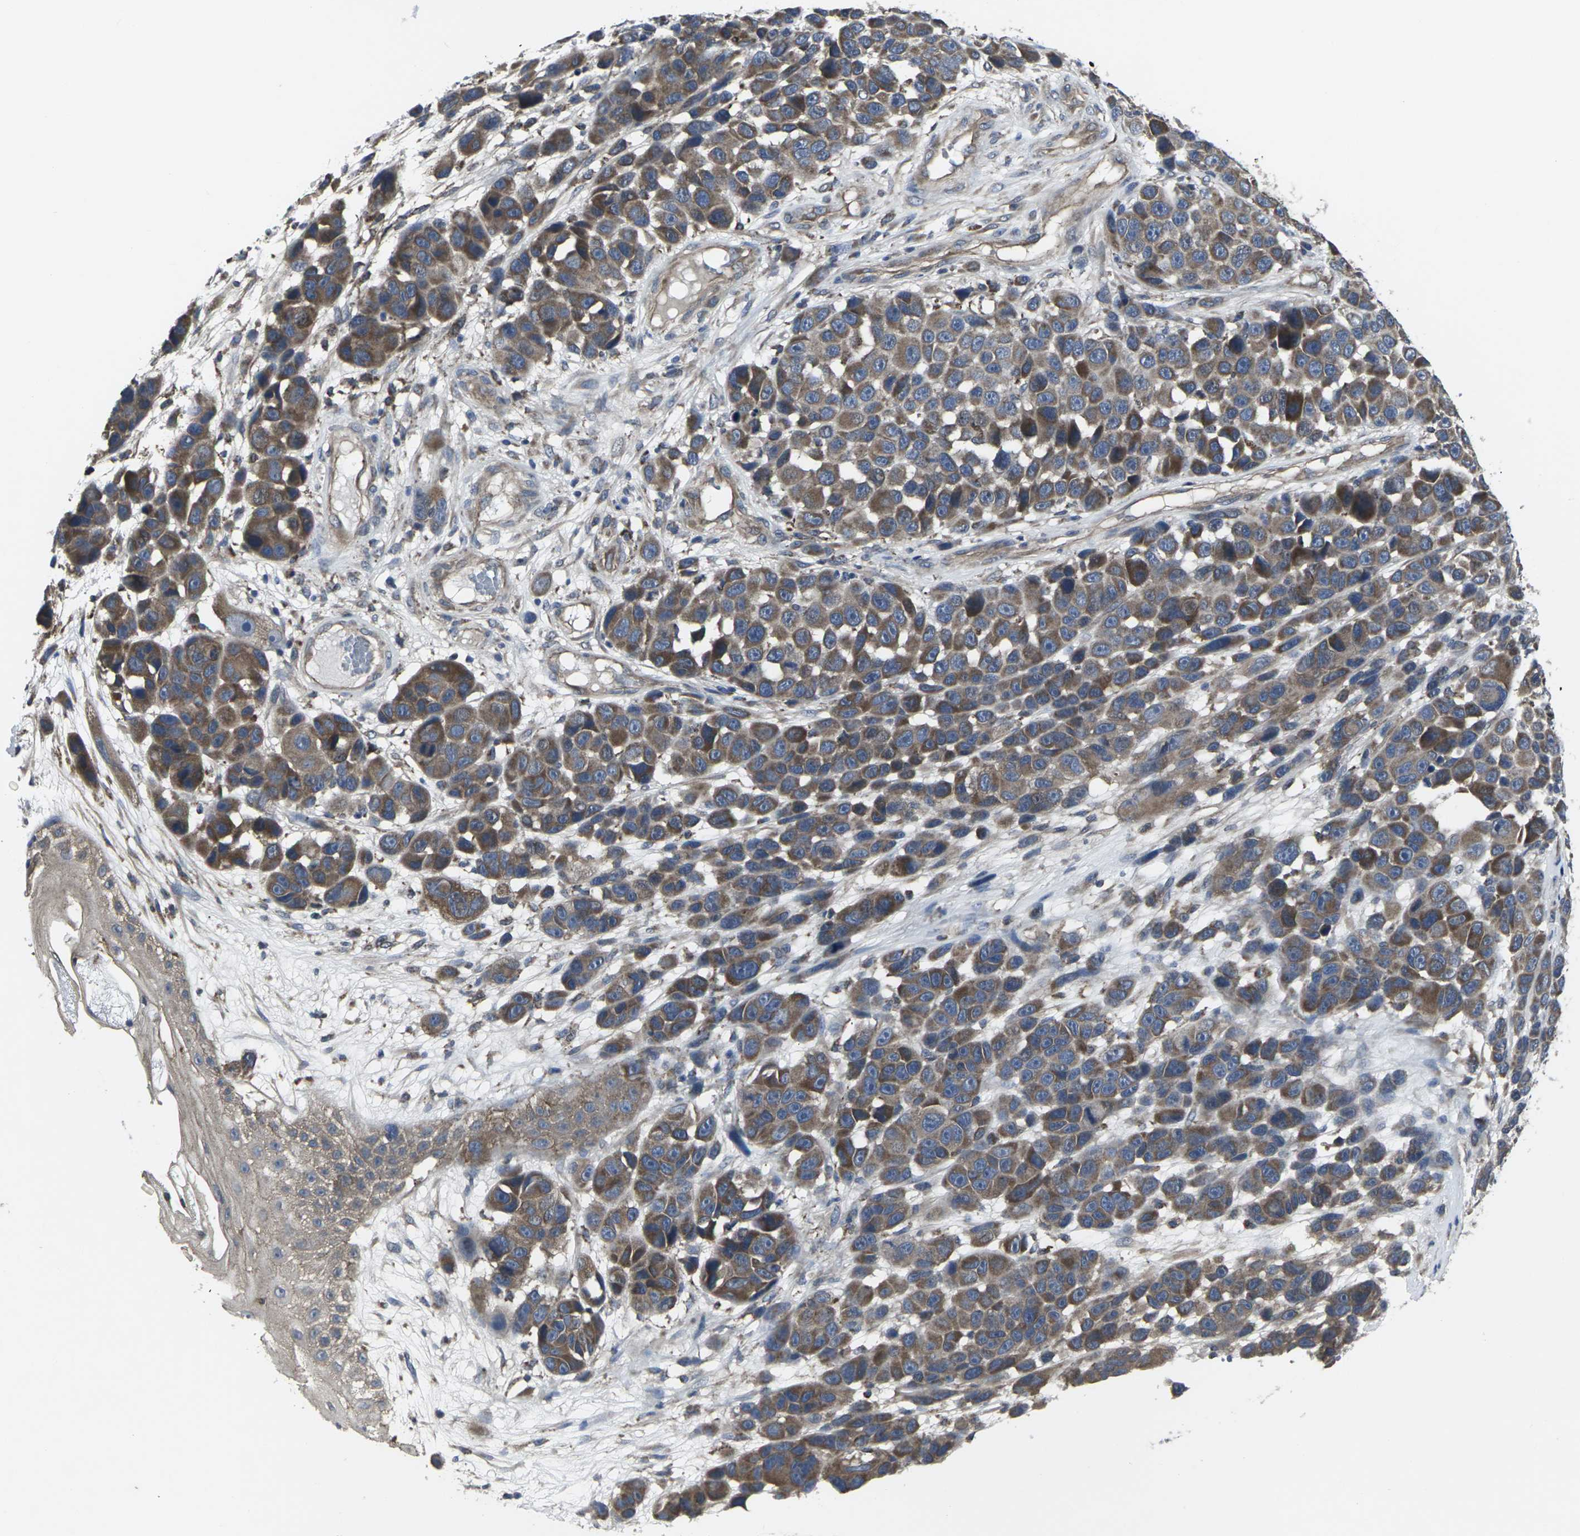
{"staining": {"intensity": "moderate", "quantity": ">75%", "location": "cytoplasmic/membranous"}, "tissue": "melanoma", "cell_type": "Tumor cells", "image_type": "cancer", "snomed": [{"axis": "morphology", "description": "Malignant melanoma, NOS"}, {"axis": "topography", "description": "Skin"}], "caption": "The immunohistochemical stain highlights moderate cytoplasmic/membranous staining in tumor cells of malignant melanoma tissue. Immunohistochemistry (ihc) stains the protein in brown and the nuclei are stained blue.", "gene": "MAPKAPK2", "patient": {"sex": "male", "age": 53}}